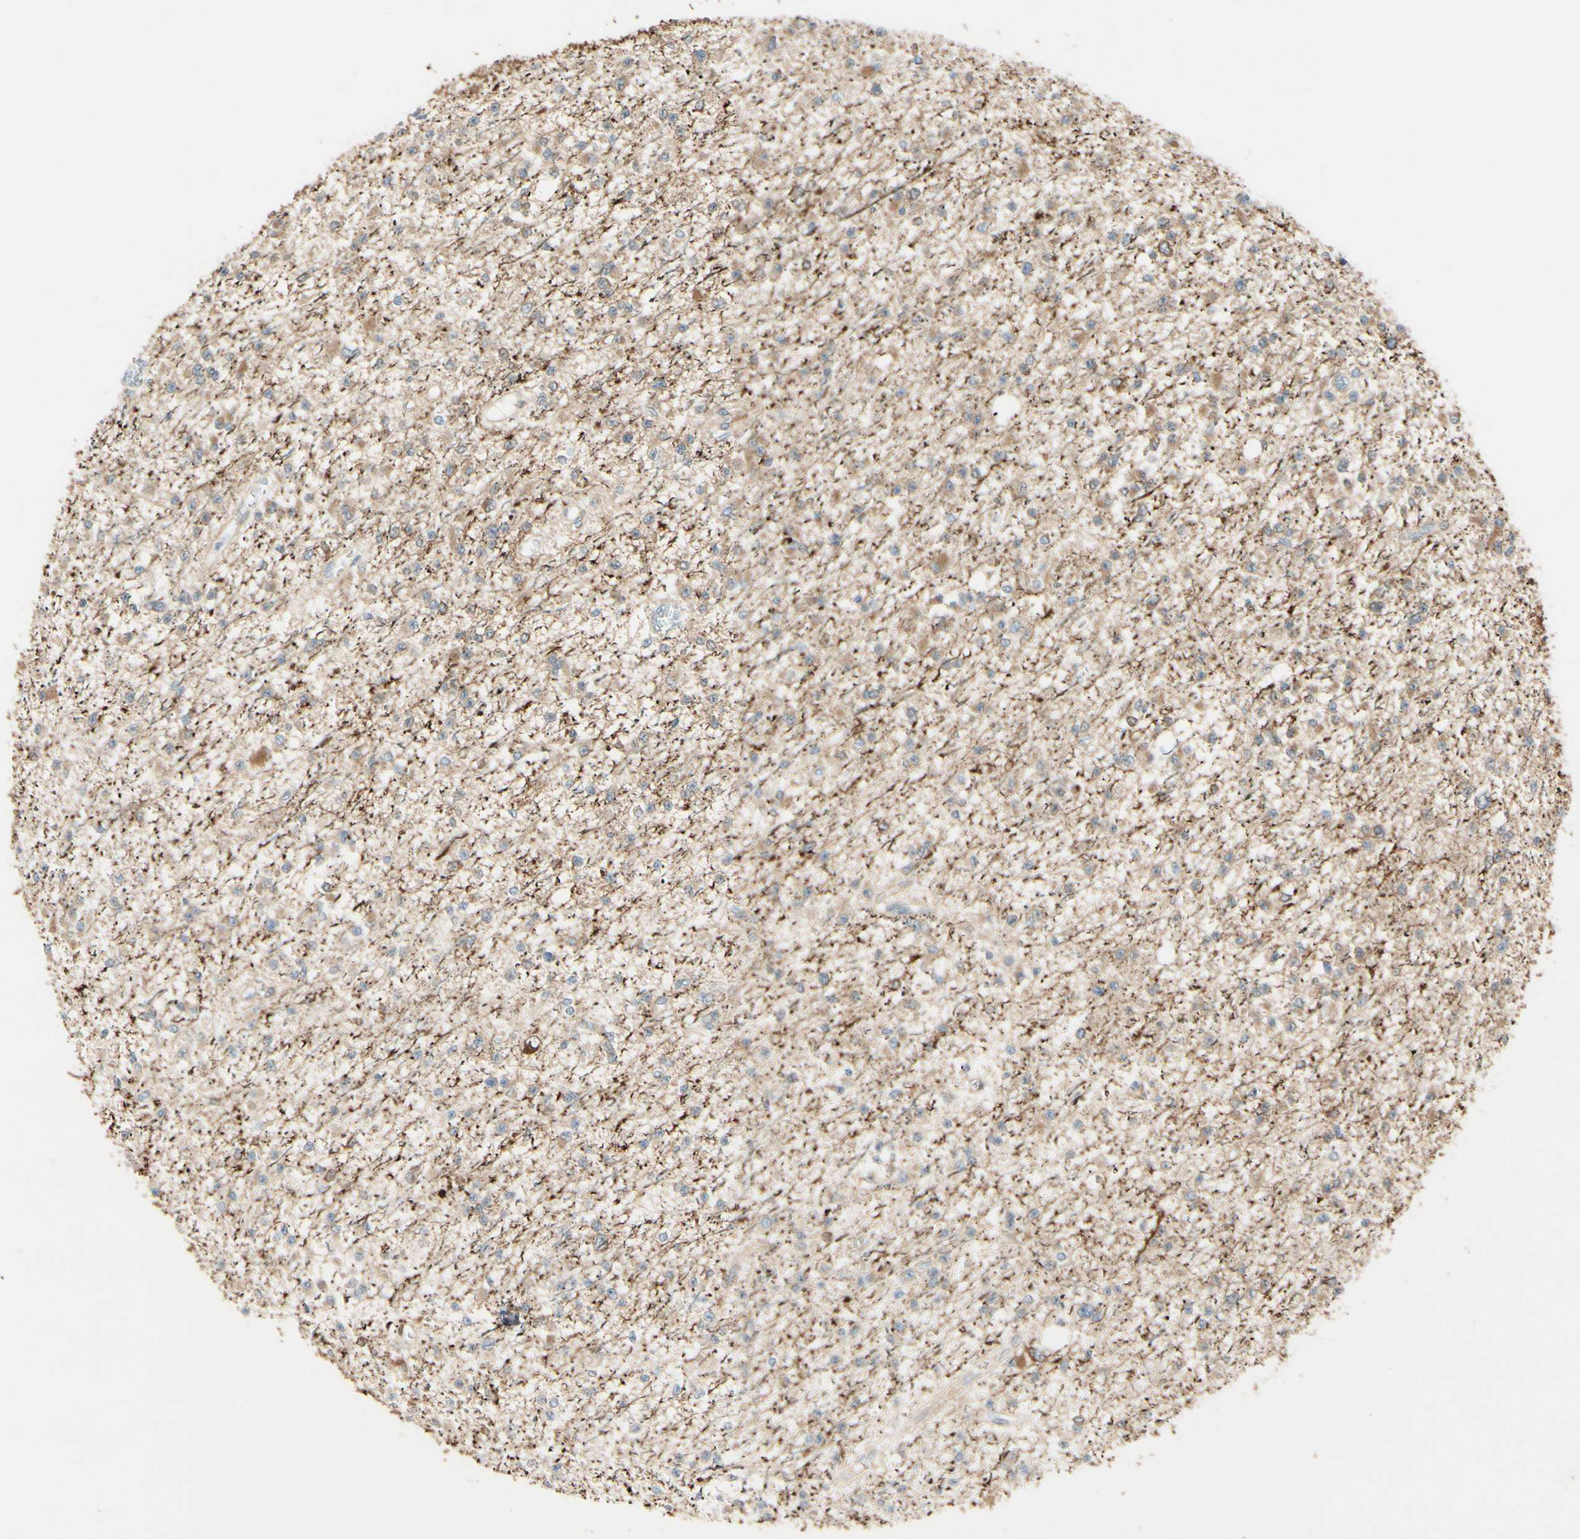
{"staining": {"intensity": "weak", "quantity": "25%-75%", "location": "cytoplasmic/membranous"}, "tissue": "glioma", "cell_type": "Tumor cells", "image_type": "cancer", "snomed": [{"axis": "morphology", "description": "Glioma, malignant, Low grade"}, {"axis": "topography", "description": "Brain"}], "caption": "Glioma stained for a protein reveals weak cytoplasmic/membranous positivity in tumor cells. (DAB (3,3'-diaminobenzidine) IHC, brown staining for protein, blue staining for nuclei).", "gene": "AMPH", "patient": {"sex": "female", "age": 22}}